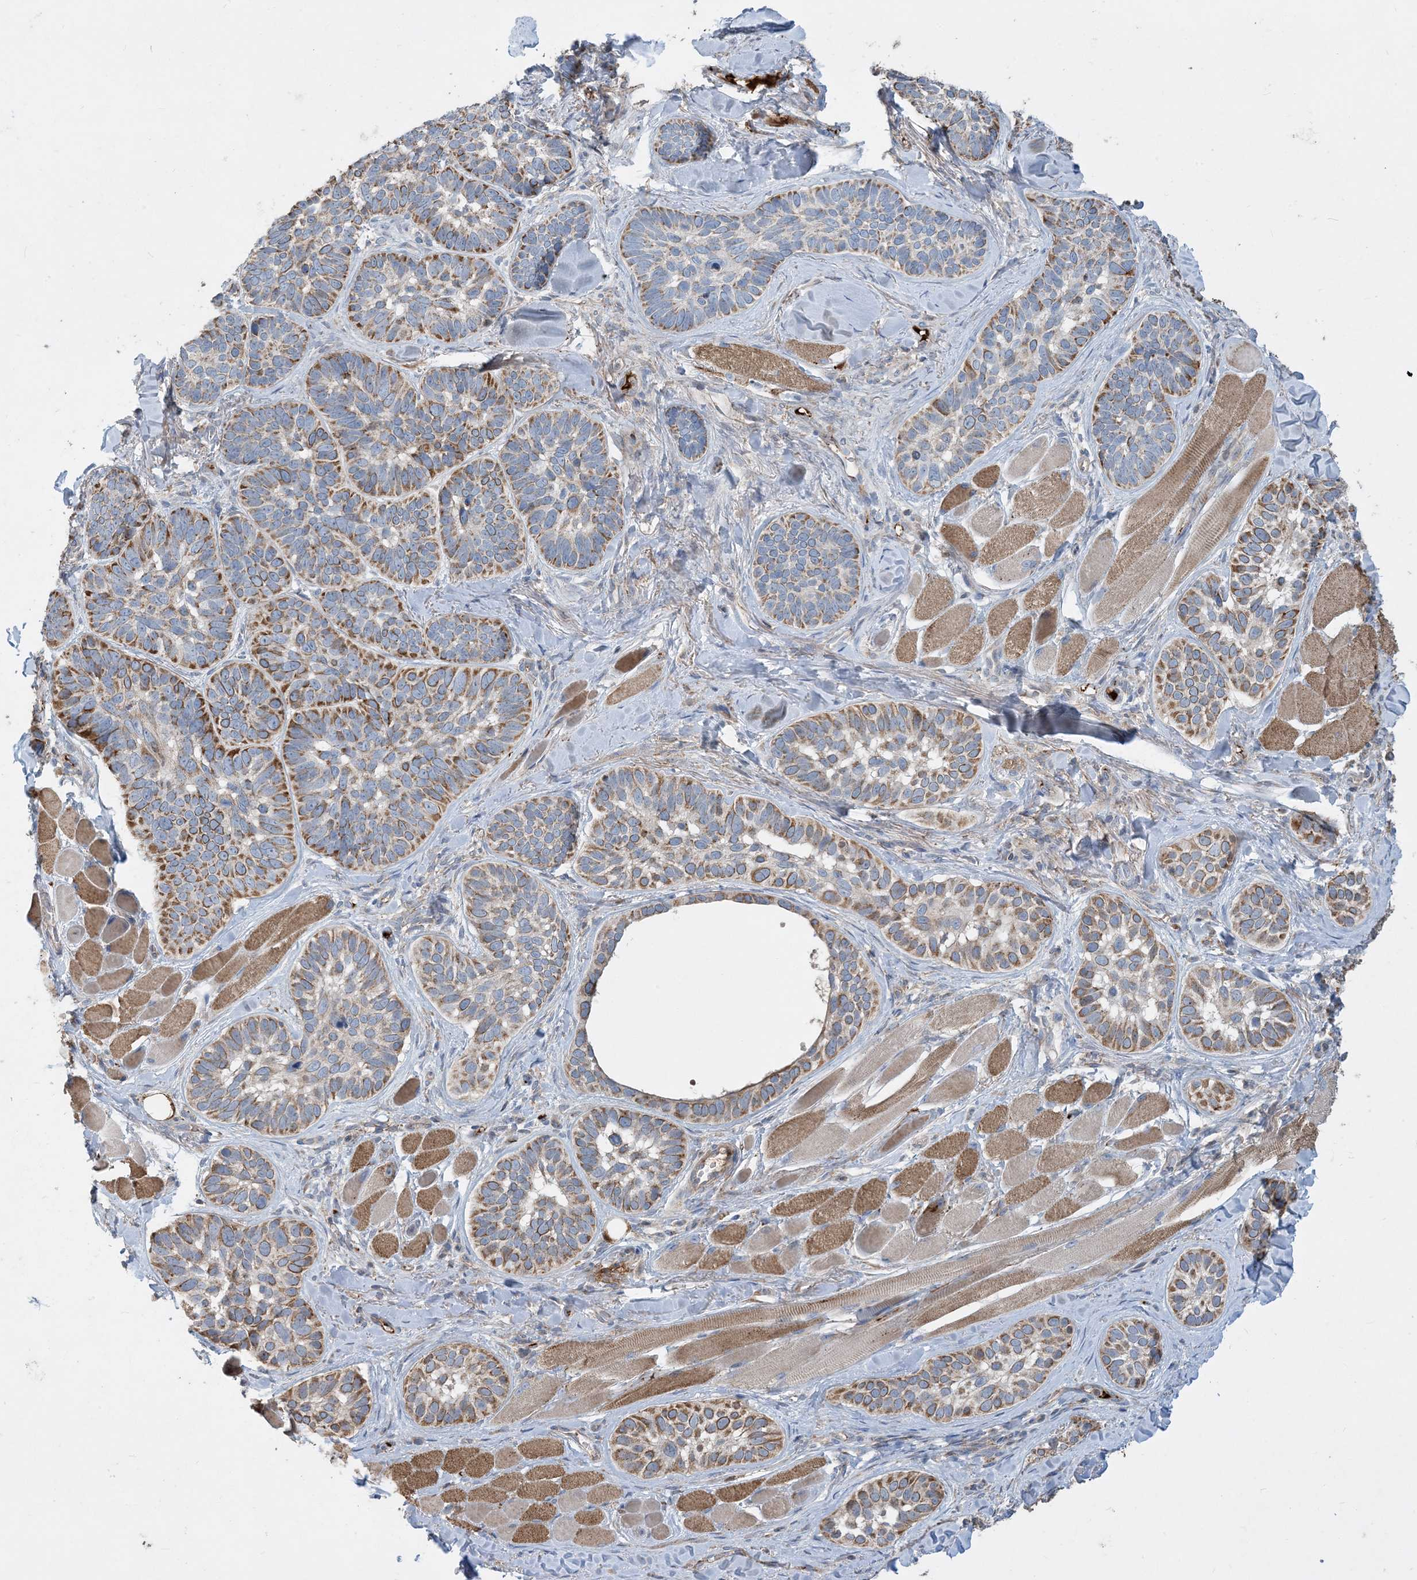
{"staining": {"intensity": "moderate", "quantity": ">75%", "location": "cytoplasmic/membranous"}, "tissue": "skin cancer", "cell_type": "Tumor cells", "image_type": "cancer", "snomed": [{"axis": "morphology", "description": "Basal cell carcinoma"}, {"axis": "topography", "description": "Skin"}], "caption": "Protein expression analysis of skin basal cell carcinoma exhibits moderate cytoplasmic/membranous expression in approximately >75% of tumor cells.", "gene": "ECHDC1", "patient": {"sex": "male", "age": 62}}